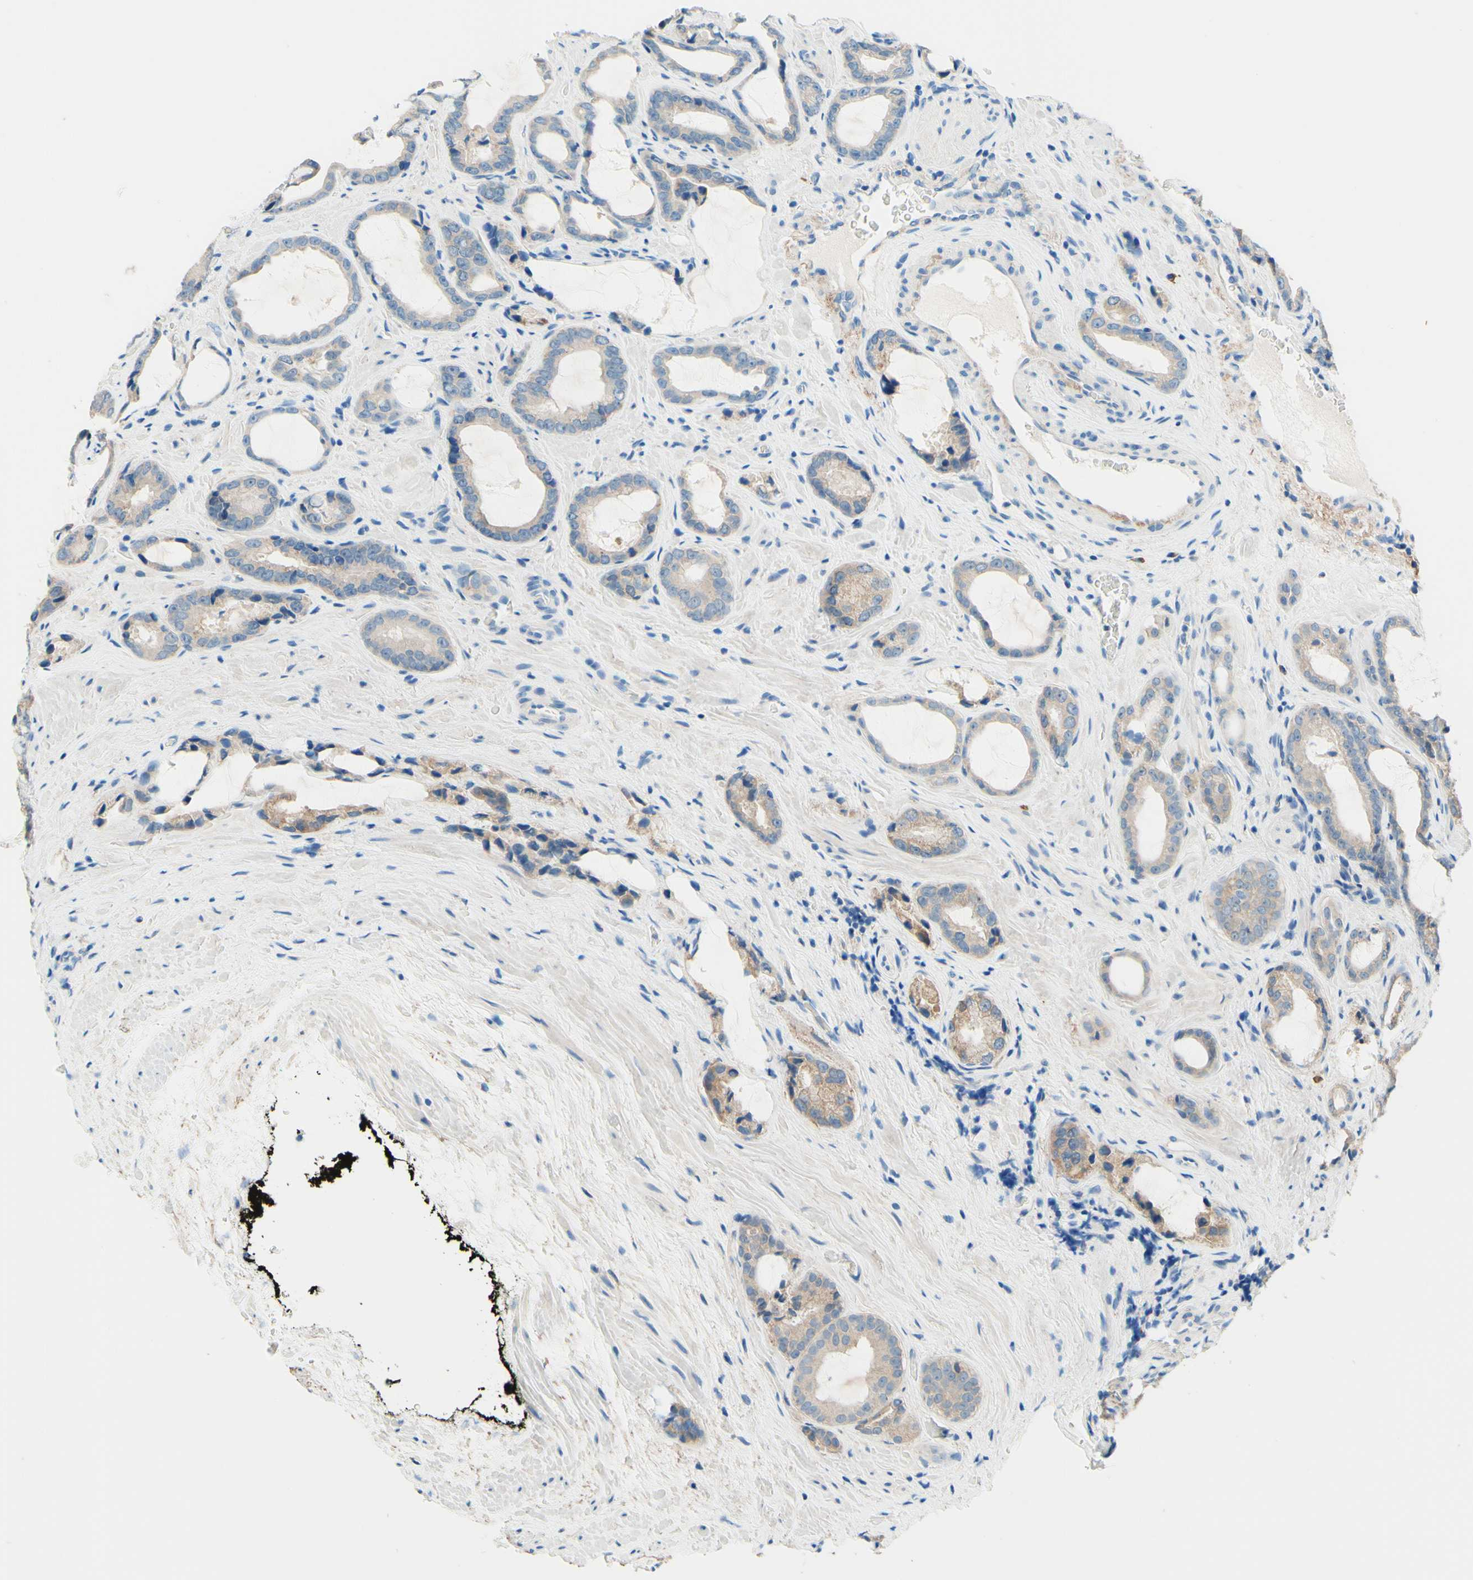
{"staining": {"intensity": "weak", "quantity": ">75%", "location": "cytoplasmic/membranous"}, "tissue": "prostate cancer", "cell_type": "Tumor cells", "image_type": "cancer", "snomed": [{"axis": "morphology", "description": "Adenocarcinoma, Low grade"}, {"axis": "topography", "description": "Prostate"}], "caption": "Immunohistochemistry micrograph of neoplastic tissue: human low-grade adenocarcinoma (prostate) stained using immunohistochemistry demonstrates low levels of weak protein expression localized specifically in the cytoplasmic/membranous of tumor cells, appearing as a cytoplasmic/membranous brown color.", "gene": "PASD1", "patient": {"sex": "male", "age": 60}}